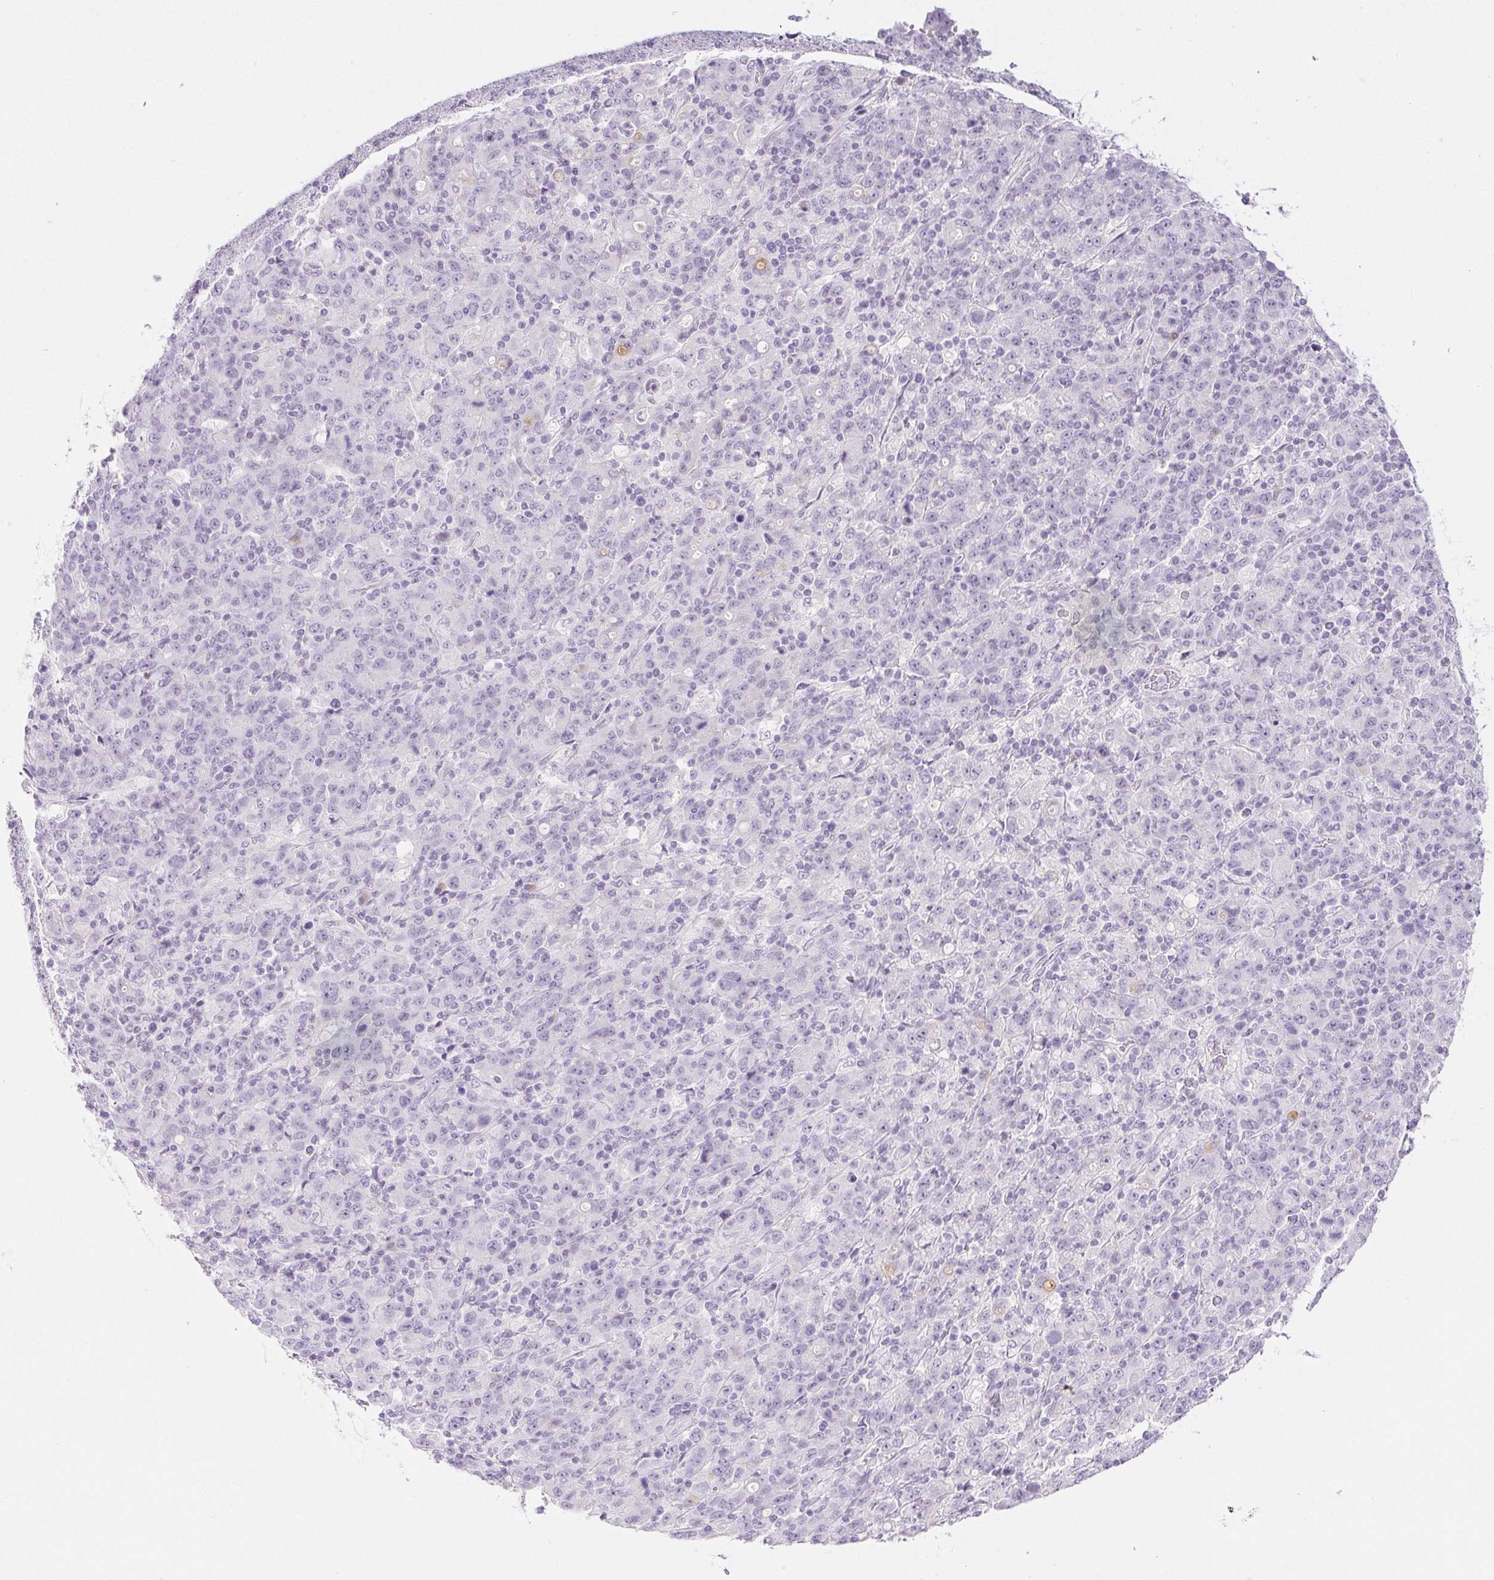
{"staining": {"intensity": "negative", "quantity": "none", "location": "none"}, "tissue": "stomach cancer", "cell_type": "Tumor cells", "image_type": "cancer", "snomed": [{"axis": "morphology", "description": "Adenocarcinoma, NOS"}, {"axis": "topography", "description": "Stomach, upper"}], "caption": "Protein analysis of adenocarcinoma (stomach) demonstrates no significant staining in tumor cells.", "gene": "PI3", "patient": {"sex": "male", "age": 69}}